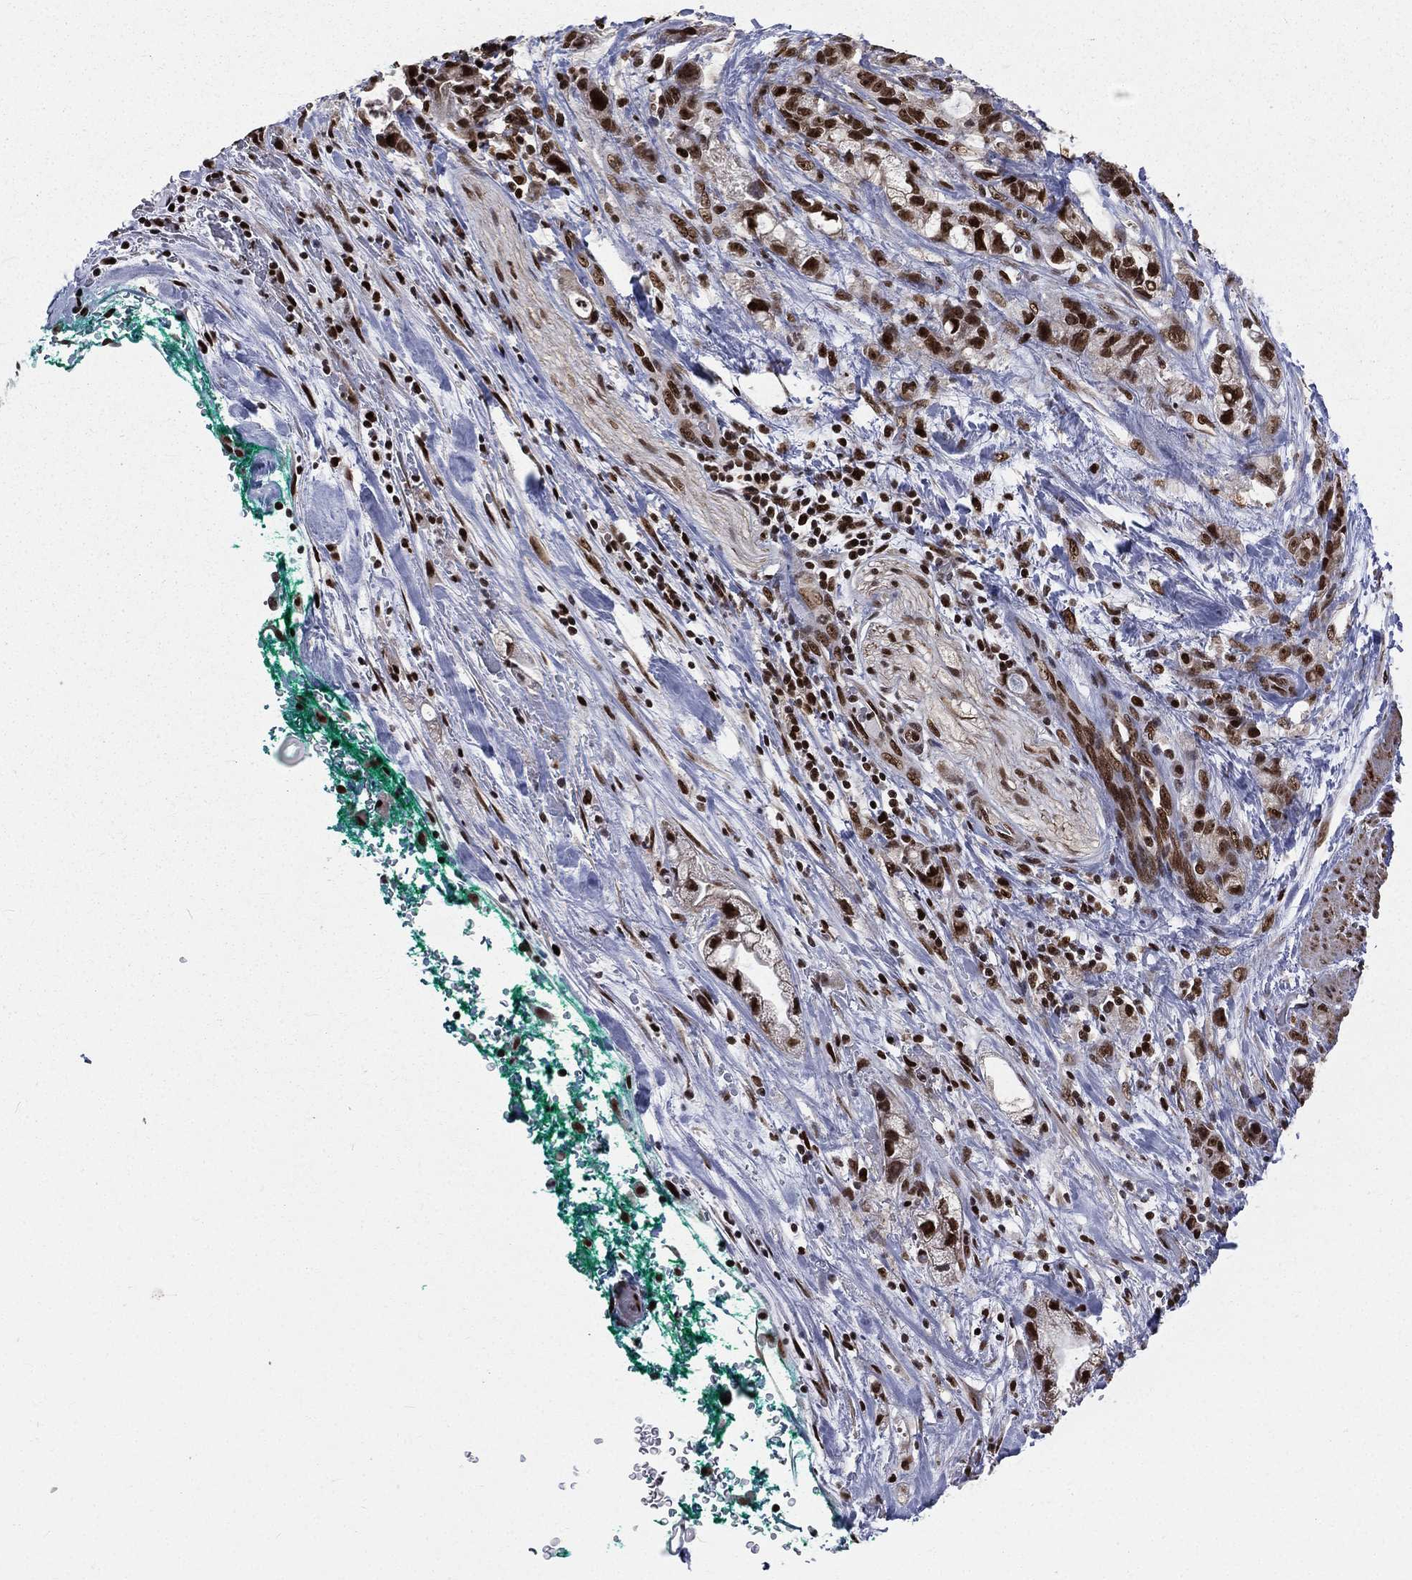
{"staining": {"intensity": "strong", "quantity": "25%-75%", "location": "nuclear"}, "tissue": "stomach cancer", "cell_type": "Tumor cells", "image_type": "cancer", "snomed": [{"axis": "morphology", "description": "Adenocarcinoma, NOS"}, {"axis": "topography", "description": "Stomach"}], "caption": "Immunohistochemical staining of human adenocarcinoma (stomach) shows strong nuclear protein staining in about 25%-75% of tumor cells. (Brightfield microscopy of DAB IHC at high magnification).", "gene": "POLB", "patient": {"sex": "male", "age": 63}}